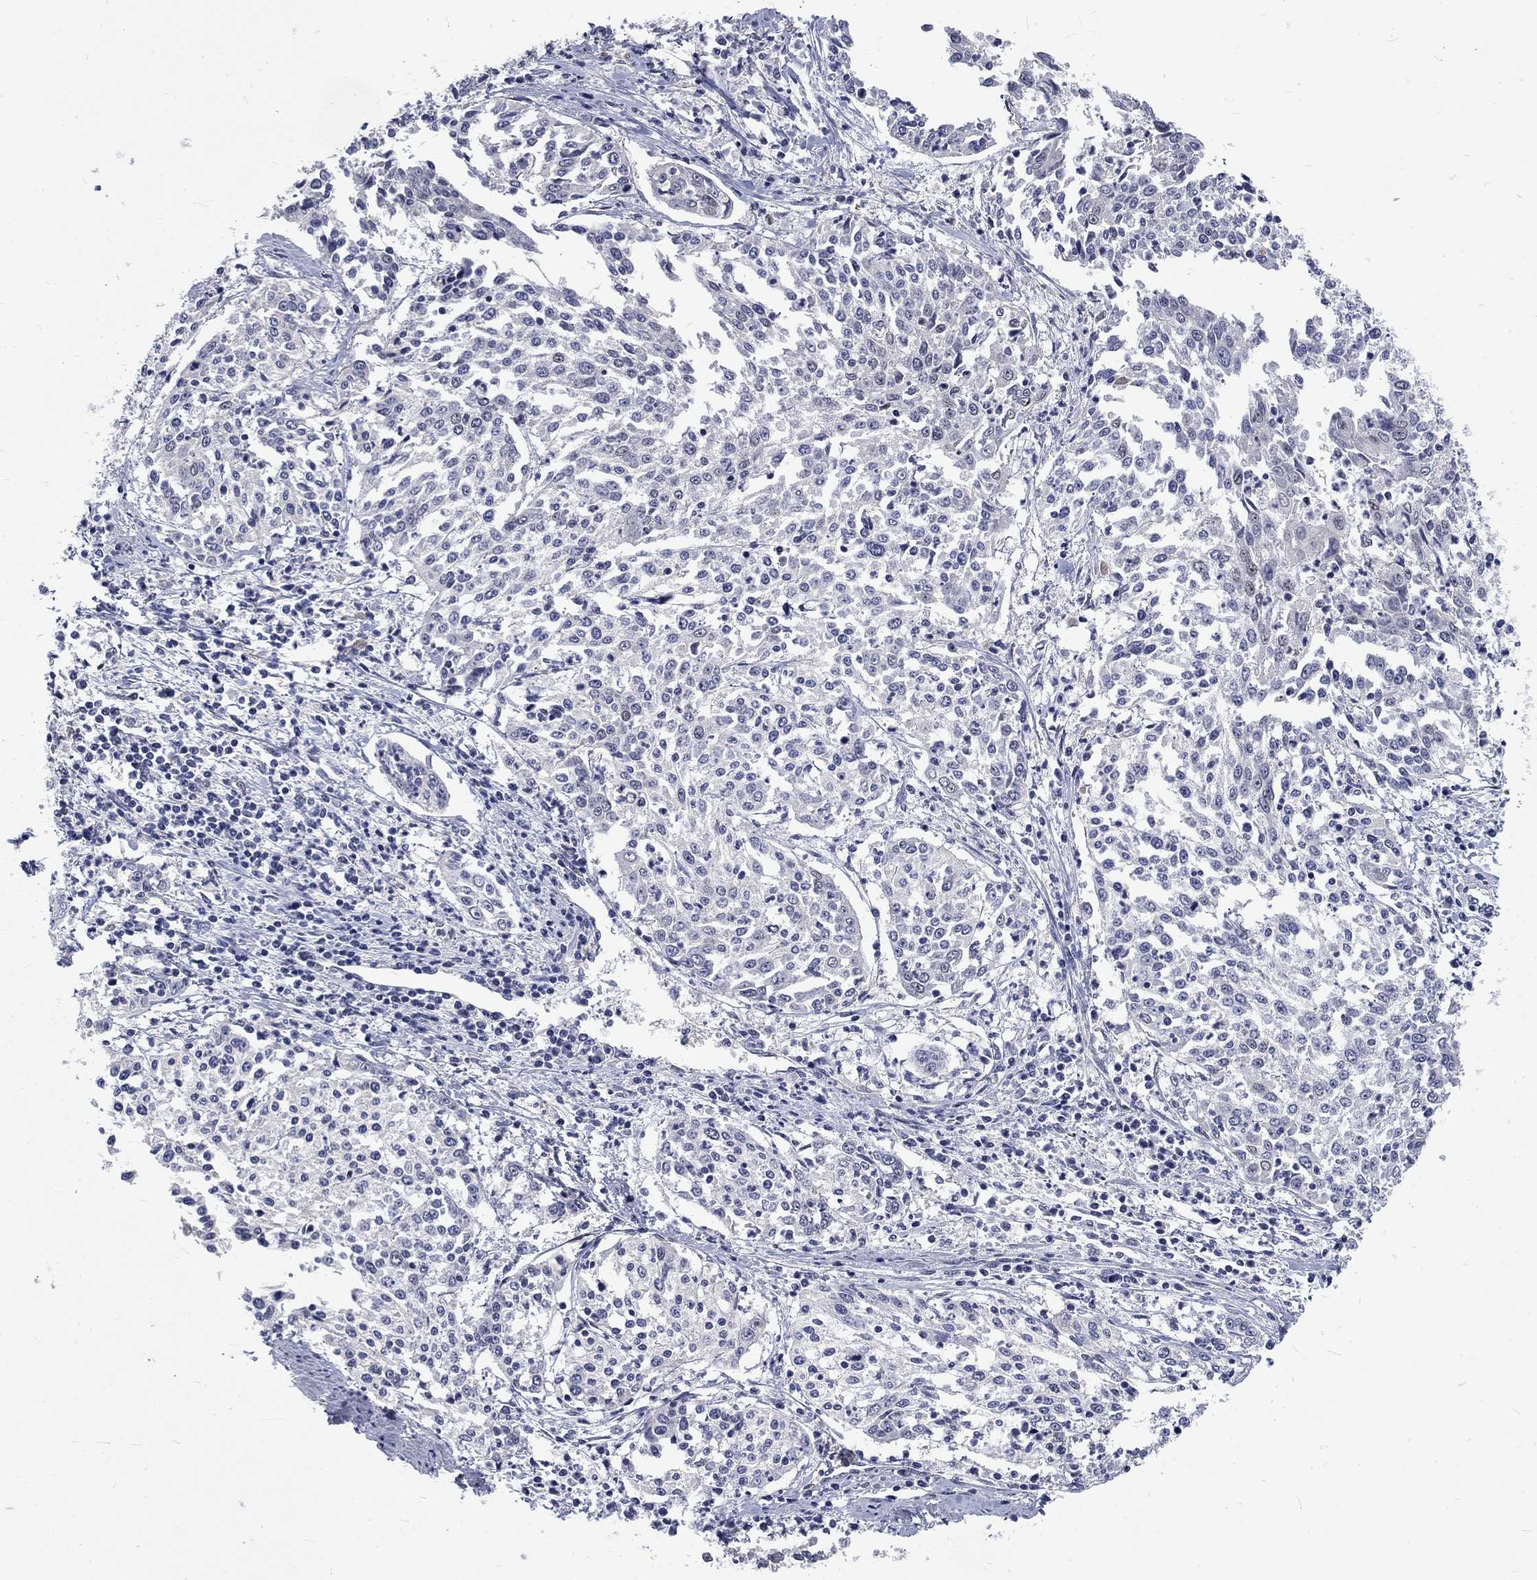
{"staining": {"intensity": "negative", "quantity": "none", "location": "none"}, "tissue": "cervical cancer", "cell_type": "Tumor cells", "image_type": "cancer", "snomed": [{"axis": "morphology", "description": "Squamous cell carcinoma, NOS"}, {"axis": "topography", "description": "Cervix"}], "caption": "The histopathology image demonstrates no staining of tumor cells in squamous cell carcinoma (cervical). (DAB (3,3'-diaminobenzidine) immunohistochemistry, high magnification).", "gene": "PHKA1", "patient": {"sex": "female", "age": 41}}